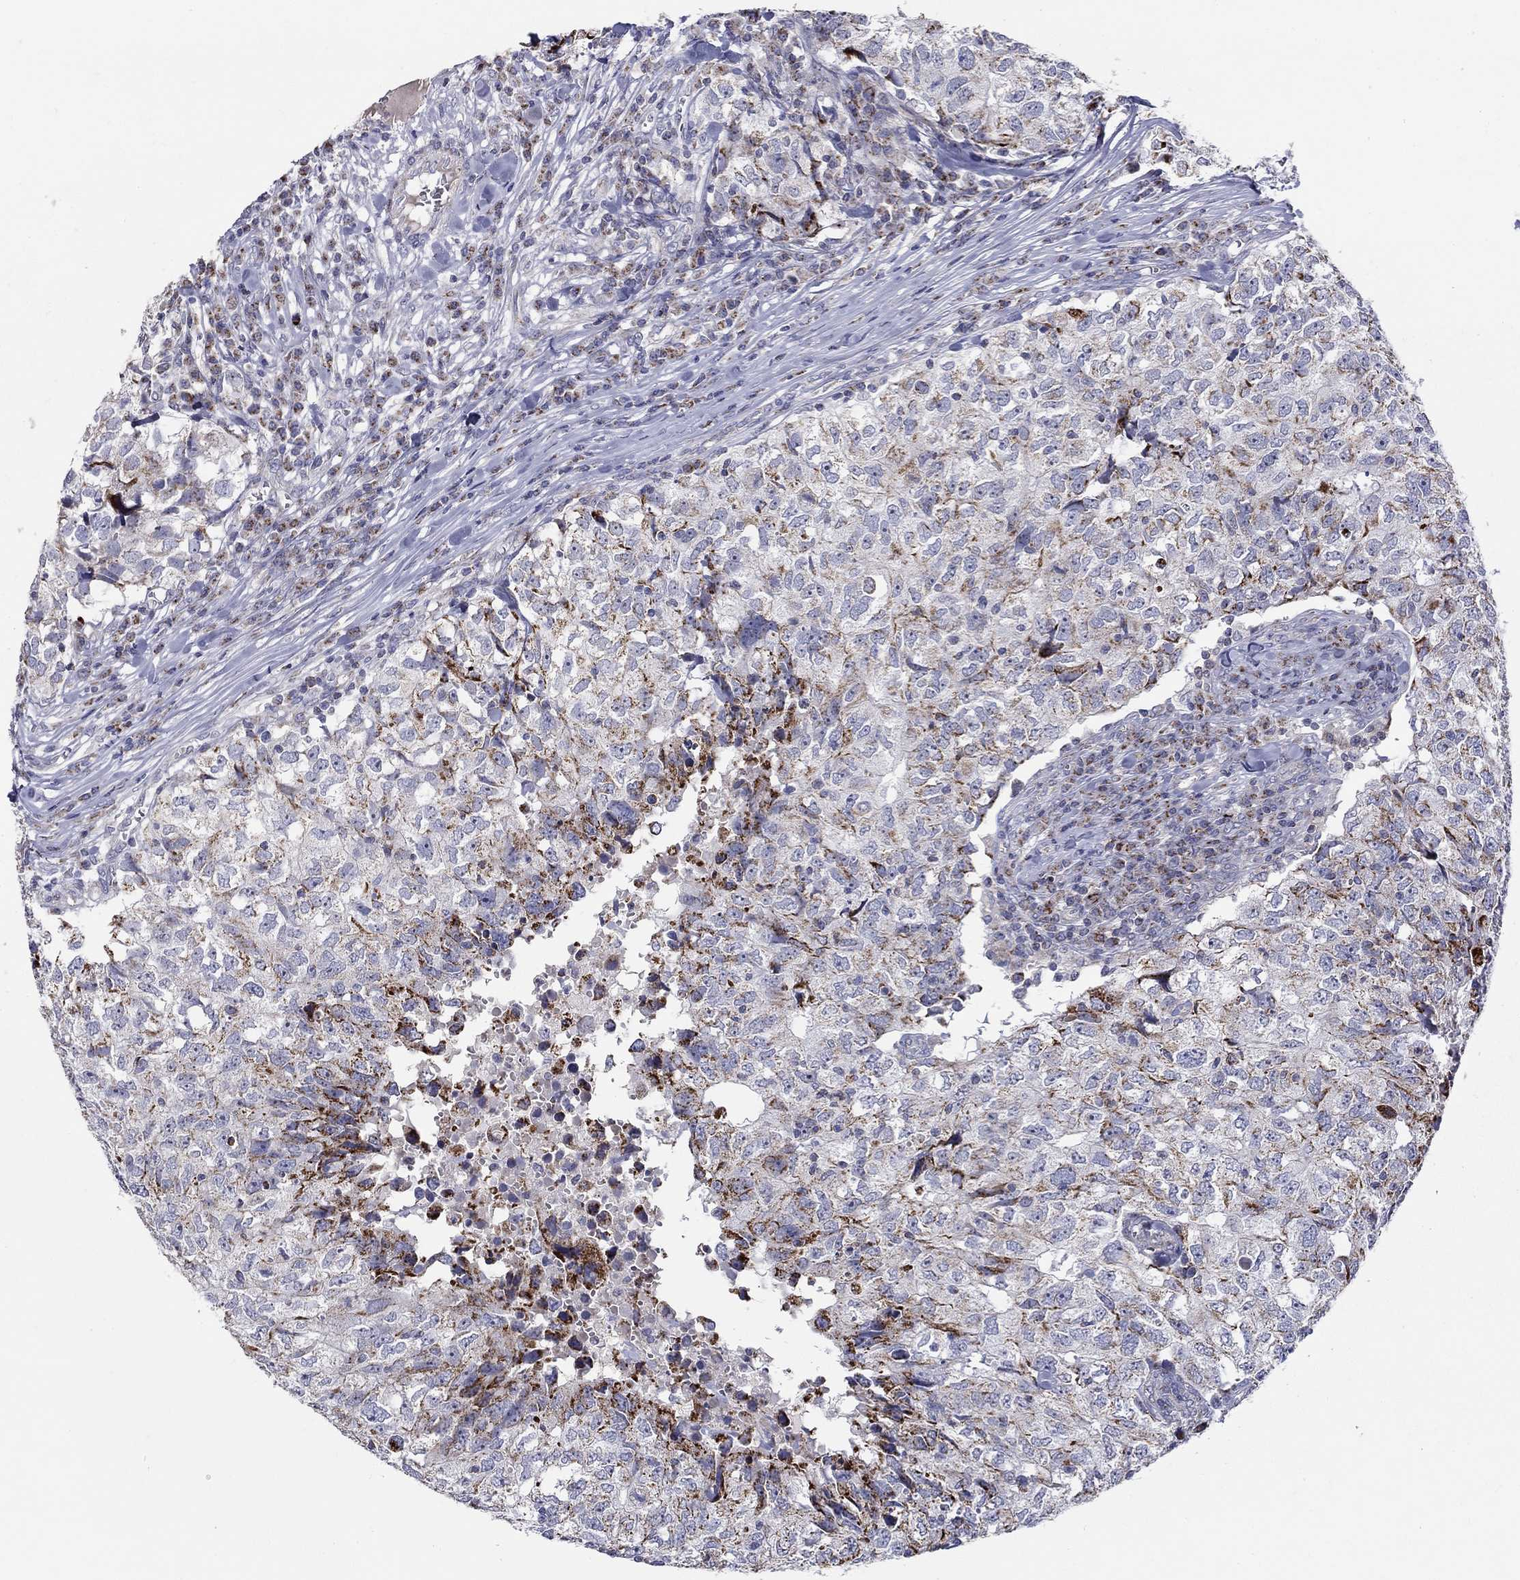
{"staining": {"intensity": "strong", "quantity": "25%-75%", "location": "cytoplasmic/membranous"}, "tissue": "breast cancer", "cell_type": "Tumor cells", "image_type": "cancer", "snomed": [{"axis": "morphology", "description": "Duct carcinoma"}, {"axis": "topography", "description": "Breast"}], "caption": "This is an image of immunohistochemistry (IHC) staining of invasive ductal carcinoma (breast), which shows strong expression in the cytoplasmic/membranous of tumor cells.", "gene": "HMX2", "patient": {"sex": "female", "age": 30}}